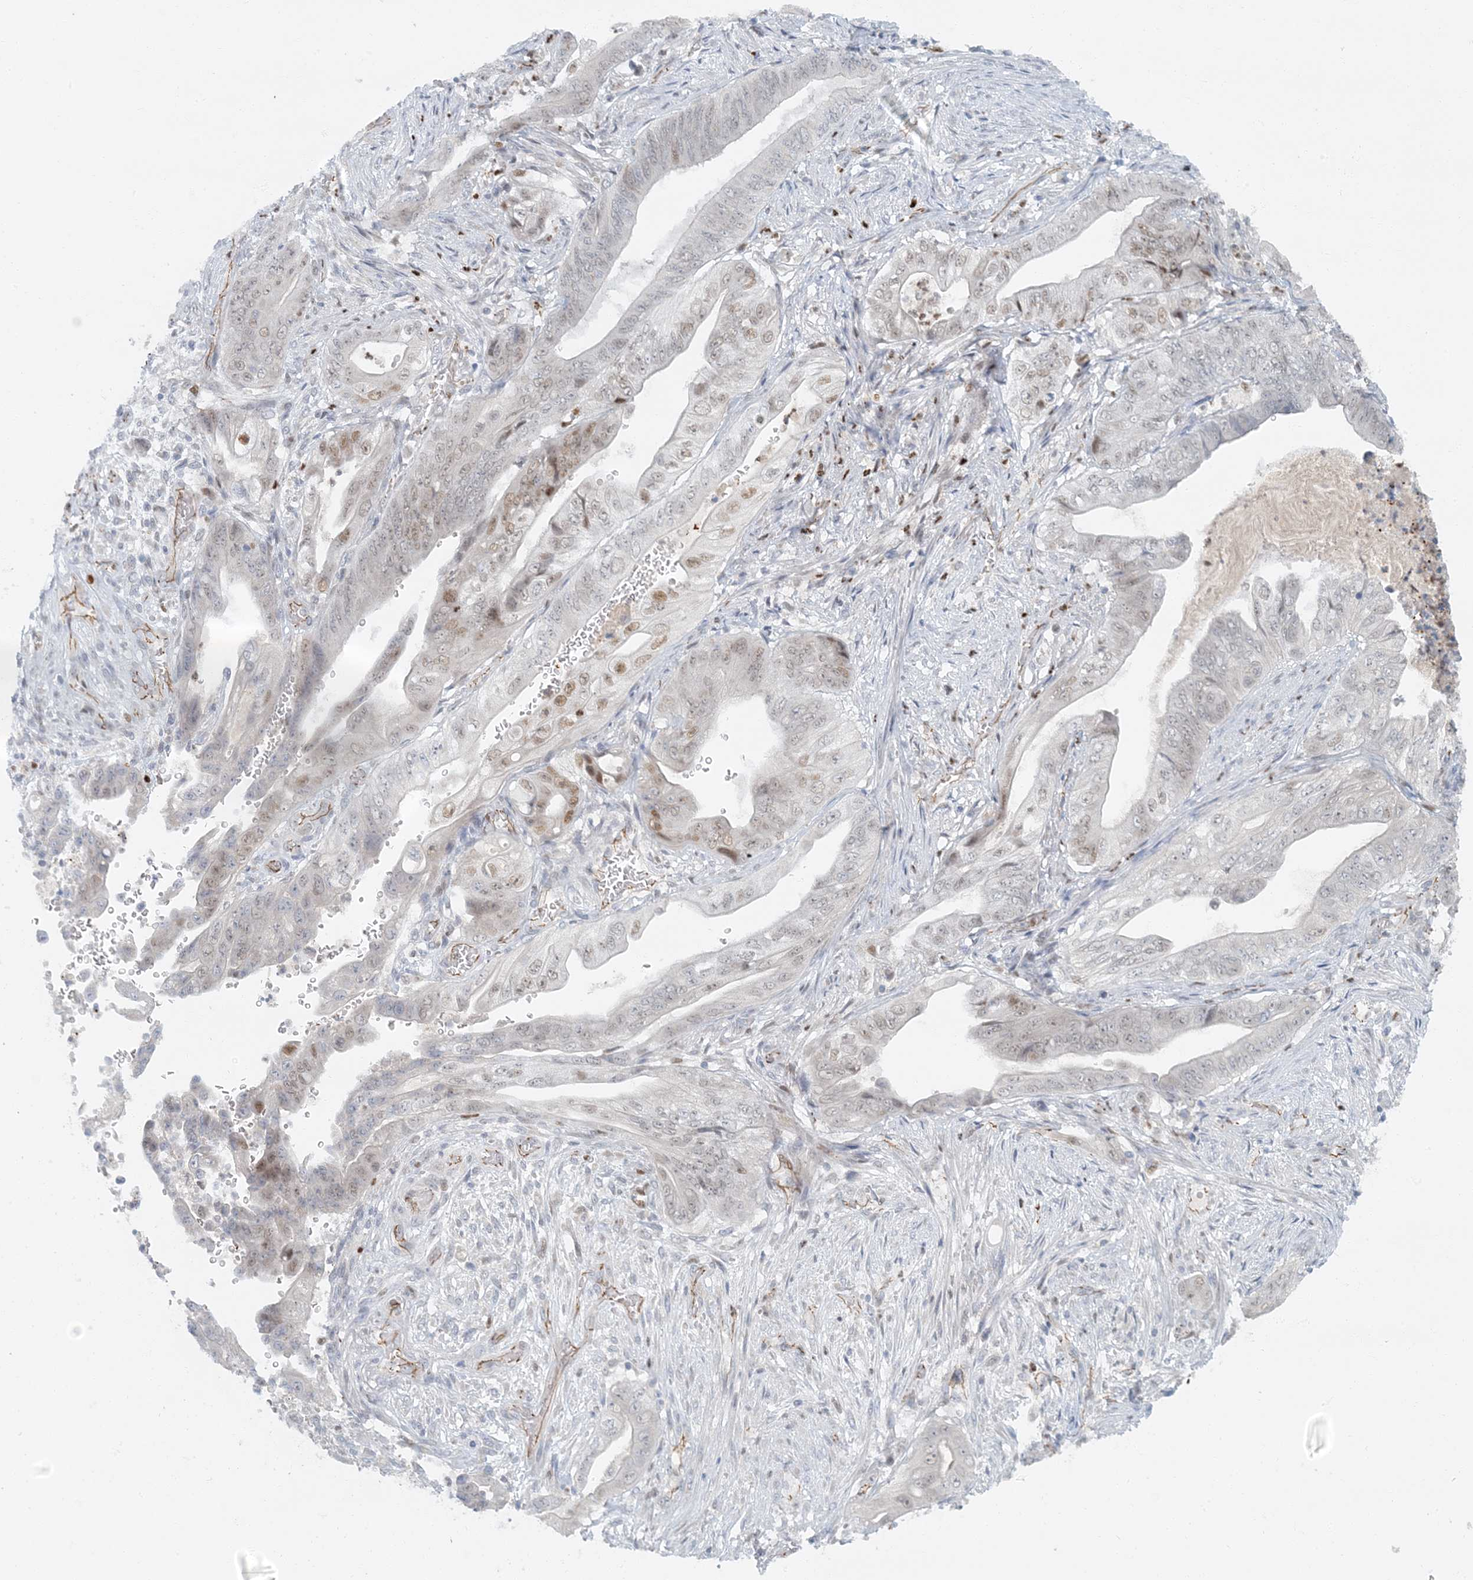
{"staining": {"intensity": "weak", "quantity": "<25%", "location": "nuclear"}, "tissue": "stomach cancer", "cell_type": "Tumor cells", "image_type": "cancer", "snomed": [{"axis": "morphology", "description": "Adenocarcinoma, NOS"}, {"axis": "topography", "description": "Stomach"}], "caption": "Protein analysis of stomach adenocarcinoma exhibits no significant positivity in tumor cells.", "gene": "AK9", "patient": {"sex": "female", "age": 73}}